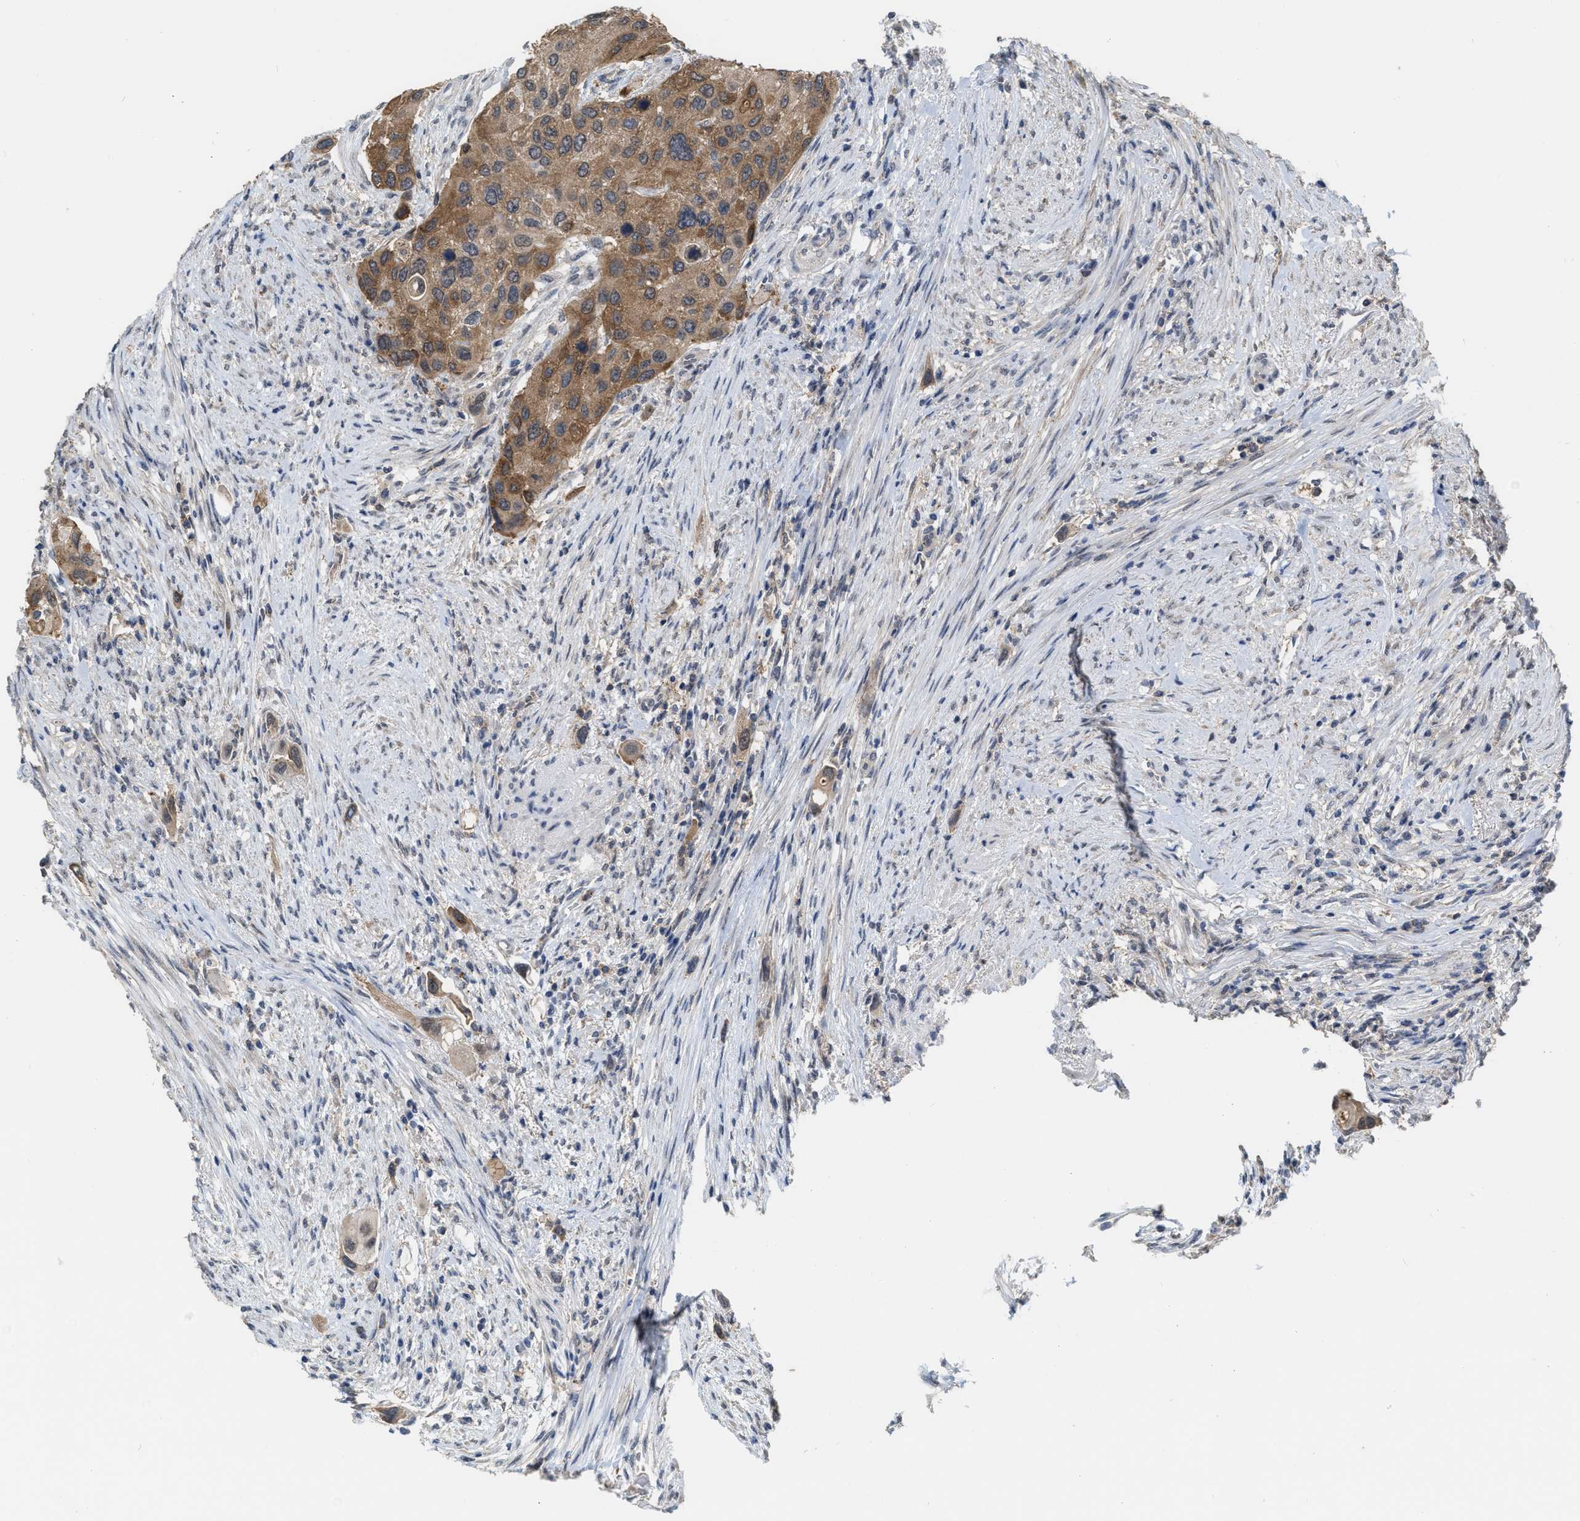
{"staining": {"intensity": "moderate", "quantity": ">75%", "location": "cytoplasmic/membranous"}, "tissue": "urothelial cancer", "cell_type": "Tumor cells", "image_type": "cancer", "snomed": [{"axis": "morphology", "description": "Urothelial carcinoma, High grade"}, {"axis": "topography", "description": "Urinary bladder"}], "caption": "Moderate cytoplasmic/membranous protein expression is identified in about >75% of tumor cells in urothelial carcinoma (high-grade).", "gene": "BAIAP2L1", "patient": {"sex": "female", "age": 56}}